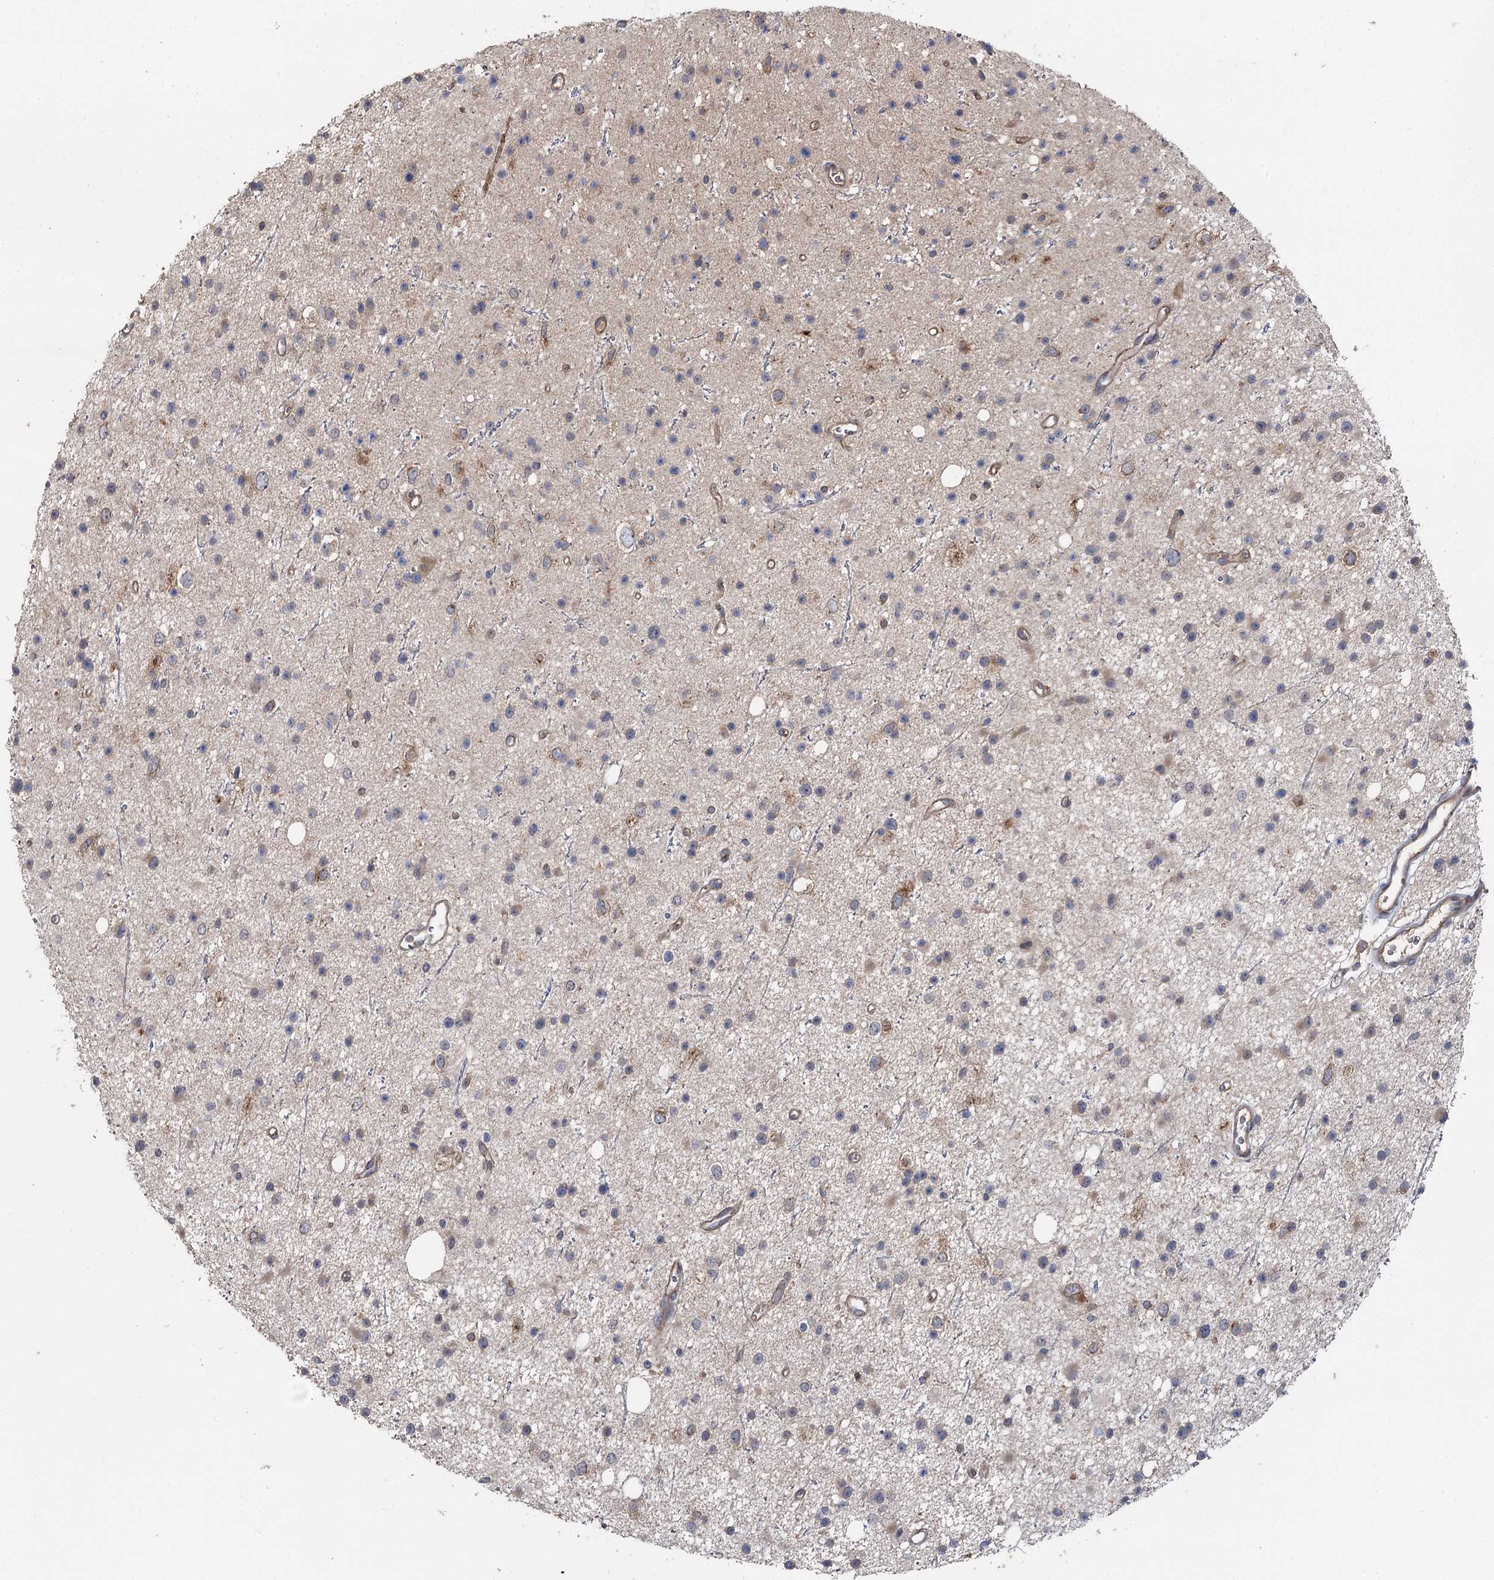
{"staining": {"intensity": "weak", "quantity": "<25%", "location": "cytoplasmic/membranous"}, "tissue": "glioma", "cell_type": "Tumor cells", "image_type": "cancer", "snomed": [{"axis": "morphology", "description": "Glioma, malignant, Low grade"}, {"axis": "topography", "description": "Cerebral cortex"}], "caption": "Human glioma stained for a protein using immunohistochemistry demonstrates no positivity in tumor cells.", "gene": "STX6", "patient": {"sex": "female", "age": 39}}